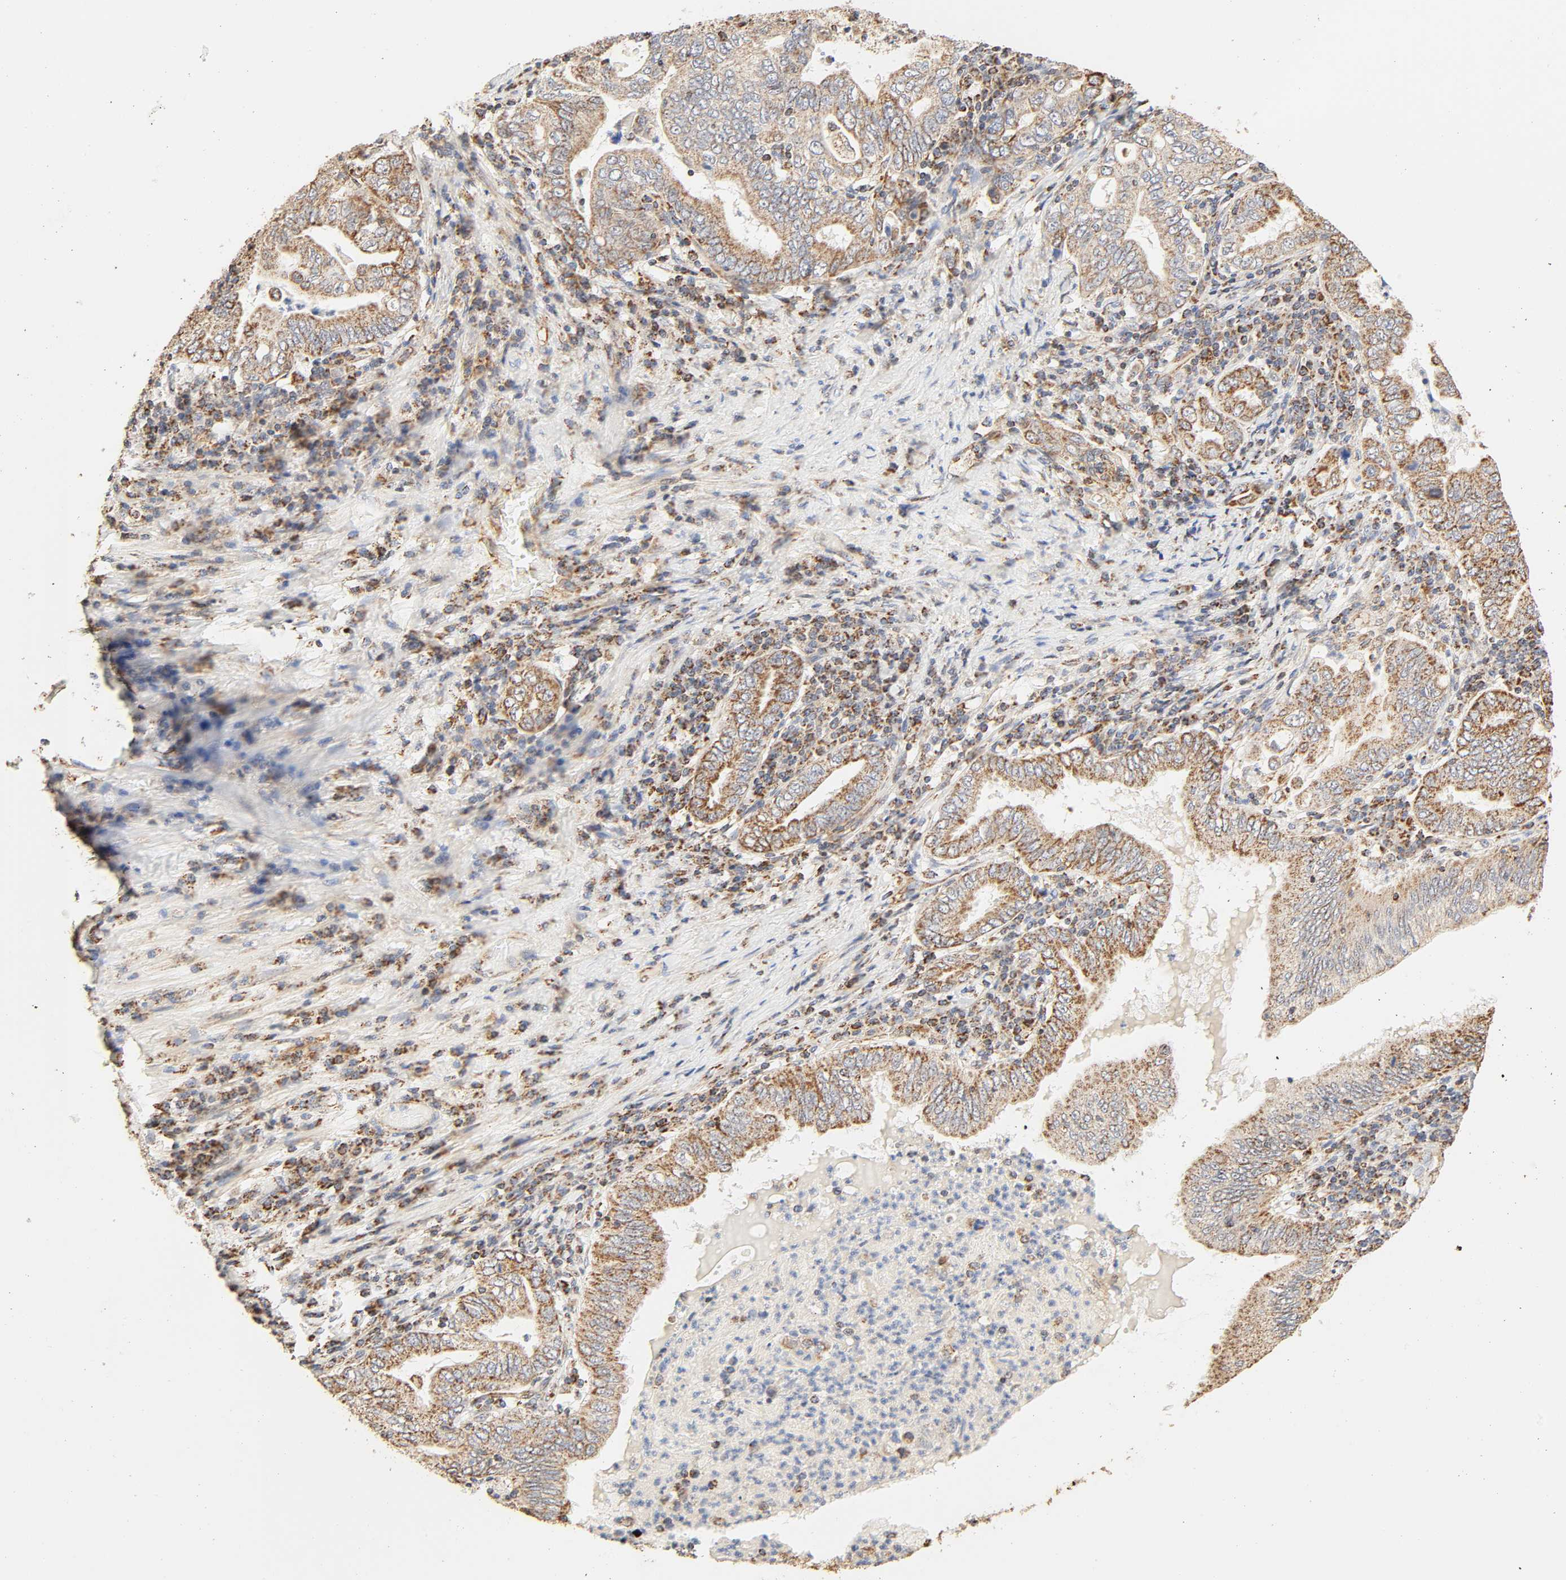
{"staining": {"intensity": "moderate", "quantity": ">75%", "location": "cytoplasmic/membranous"}, "tissue": "stomach cancer", "cell_type": "Tumor cells", "image_type": "cancer", "snomed": [{"axis": "morphology", "description": "Normal tissue, NOS"}, {"axis": "morphology", "description": "Adenocarcinoma, NOS"}, {"axis": "topography", "description": "Esophagus"}, {"axis": "topography", "description": "Stomach, upper"}, {"axis": "topography", "description": "Peripheral nerve tissue"}], "caption": "Human stomach cancer stained with a brown dye demonstrates moderate cytoplasmic/membranous positive expression in about >75% of tumor cells.", "gene": "ZMAT5", "patient": {"sex": "male", "age": 62}}